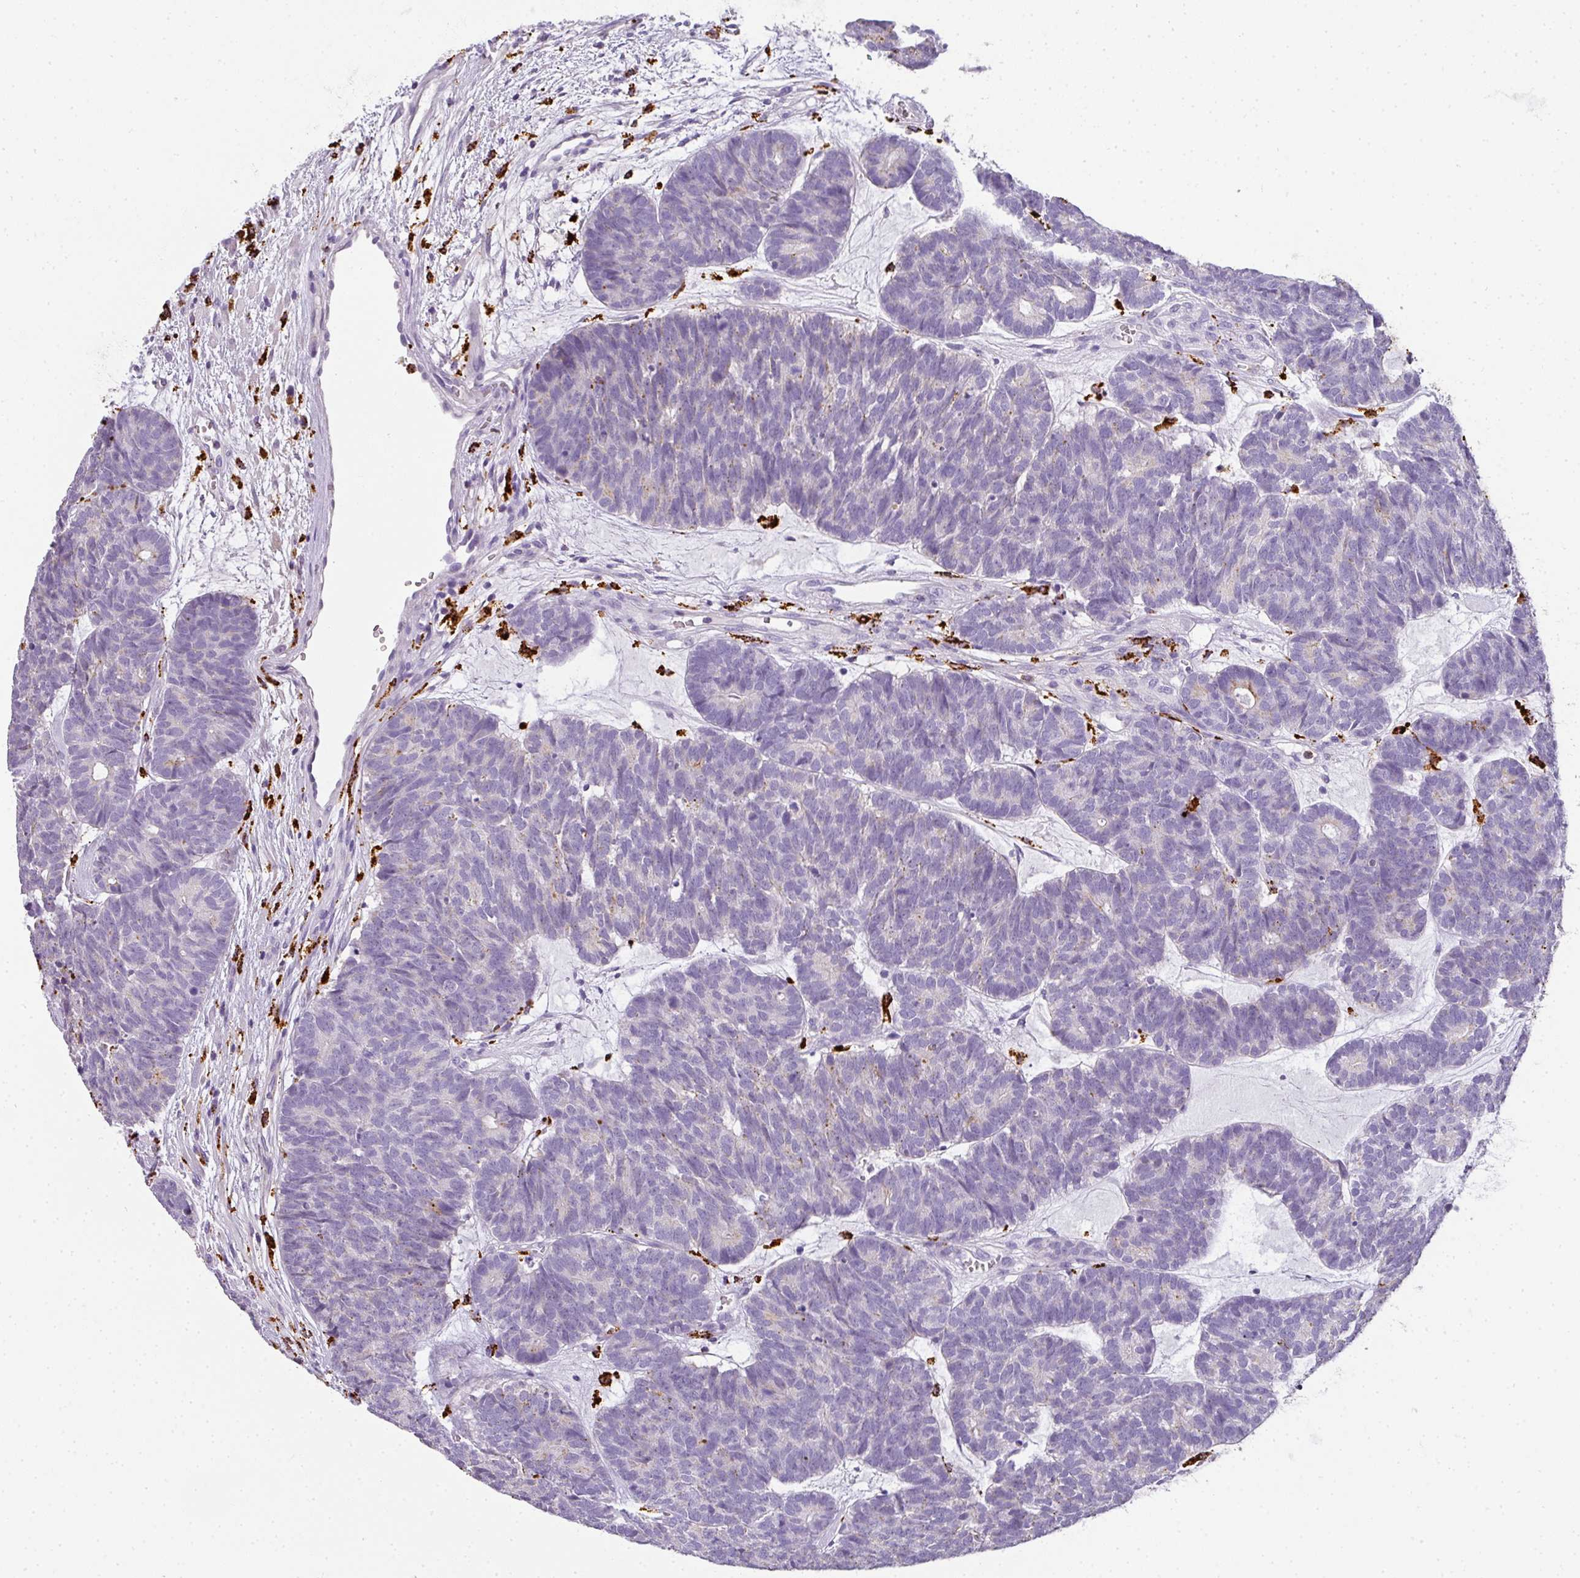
{"staining": {"intensity": "negative", "quantity": "none", "location": "none"}, "tissue": "head and neck cancer", "cell_type": "Tumor cells", "image_type": "cancer", "snomed": [{"axis": "morphology", "description": "Adenocarcinoma, NOS"}, {"axis": "topography", "description": "Head-Neck"}], "caption": "This is an immunohistochemistry image of head and neck cancer. There is no staining in tumor cells.", "gene": "MMACHC", "patient": {"sex": "female", "age": 81}}